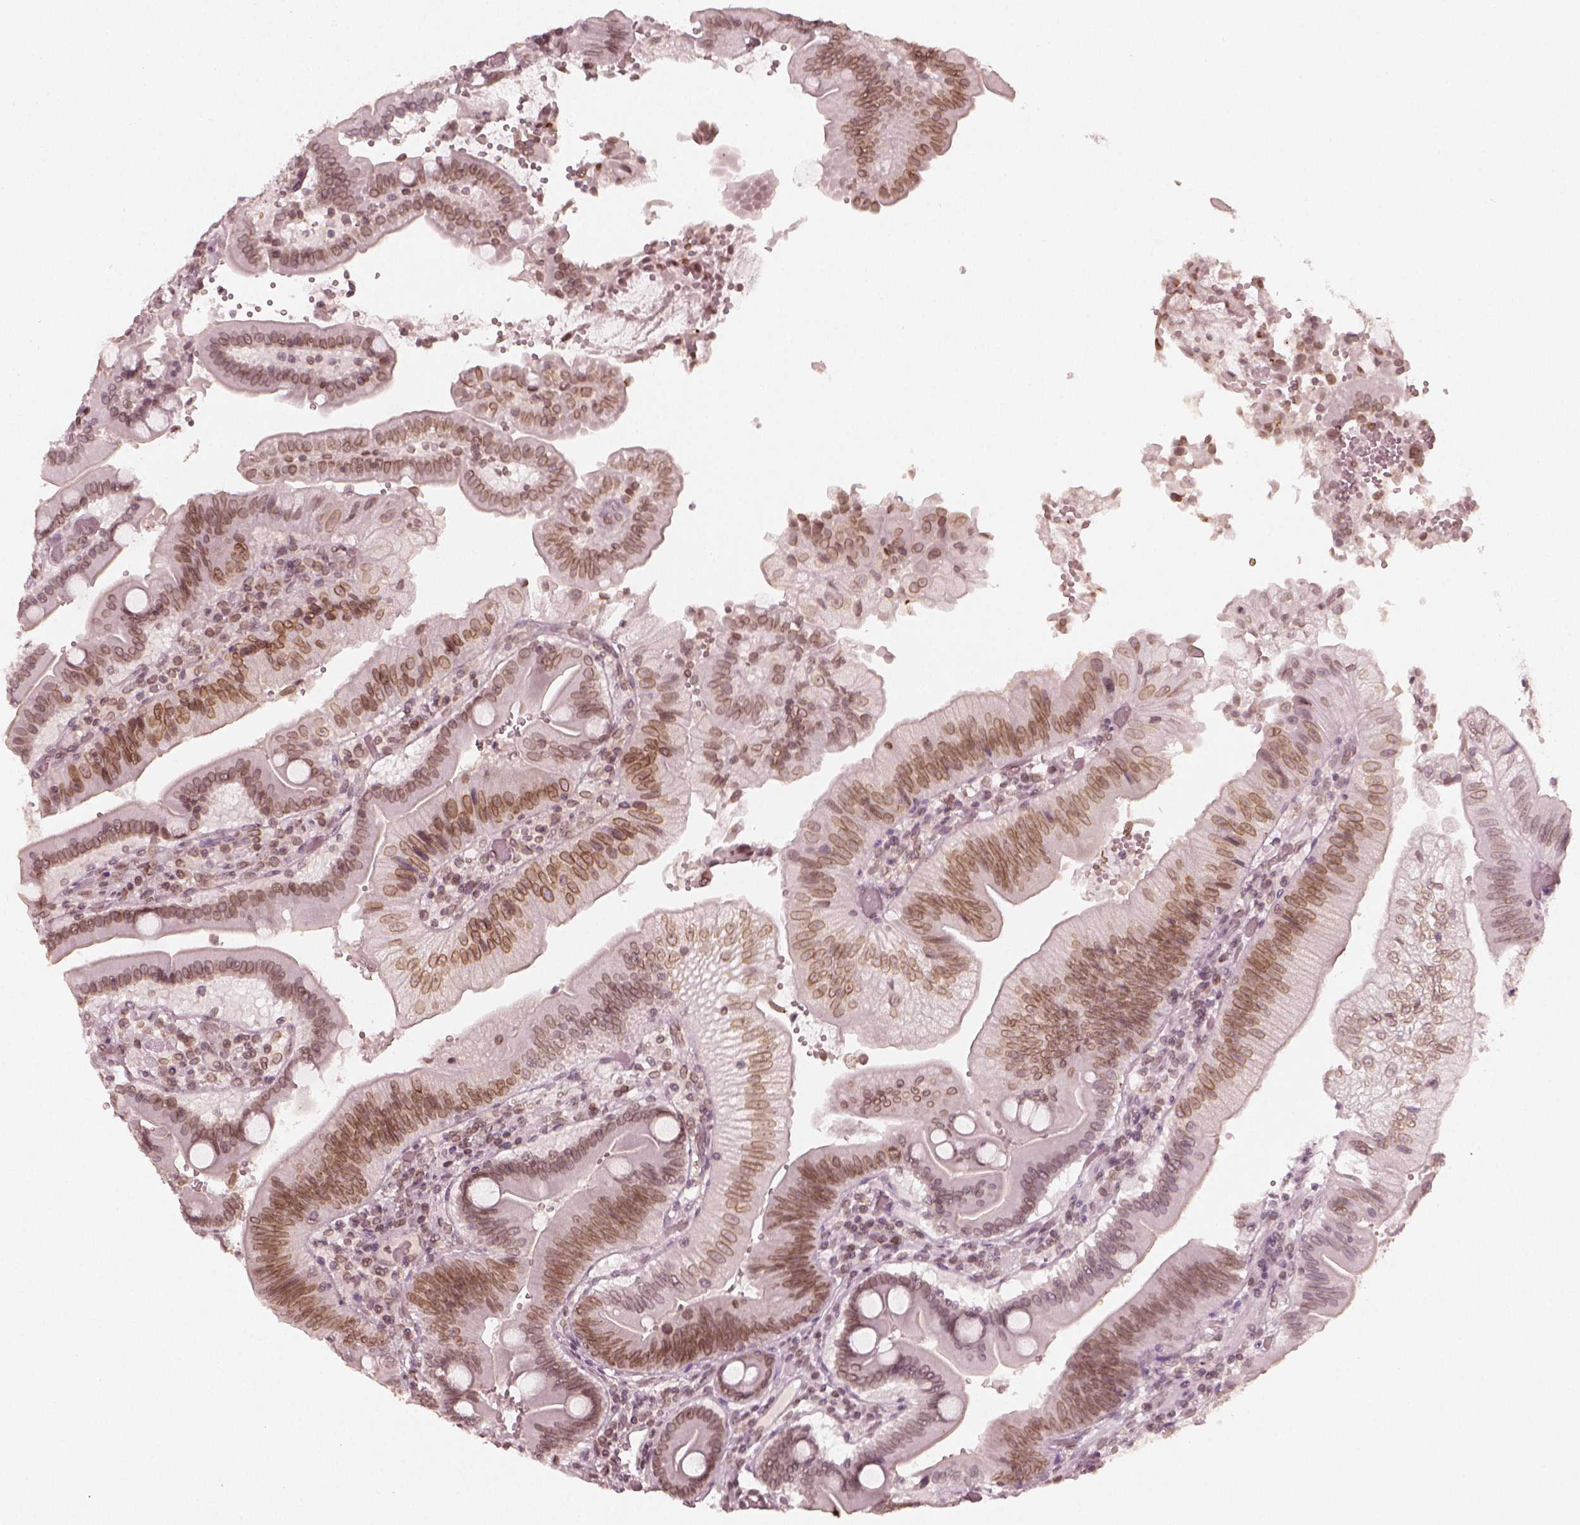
{"staining": {"intensity": "moderate", "quantity": ">75%", "location": "cytoplasmic/membranous,nuclear"}, "tissue": "duodenum", "cell_type": "Glandular cells", "image_type": "normal", "snomed": [{"axis": "morphology", "description": "Normal tissue, NOS"}, {"axis": "topography", "description": "Duodenum"}], "caption": "This photomicrograph demonstrates unremarkable duodenum stained with immunohistochemistry to label a protein in brown. The cytoplasmic/membranous,nuclear of glandular cells show moderate positivity for the protein. Nuclei are counter-stained blue.", "gene": "DCAF12", "patient": {"sex": "female", "age": 62}}